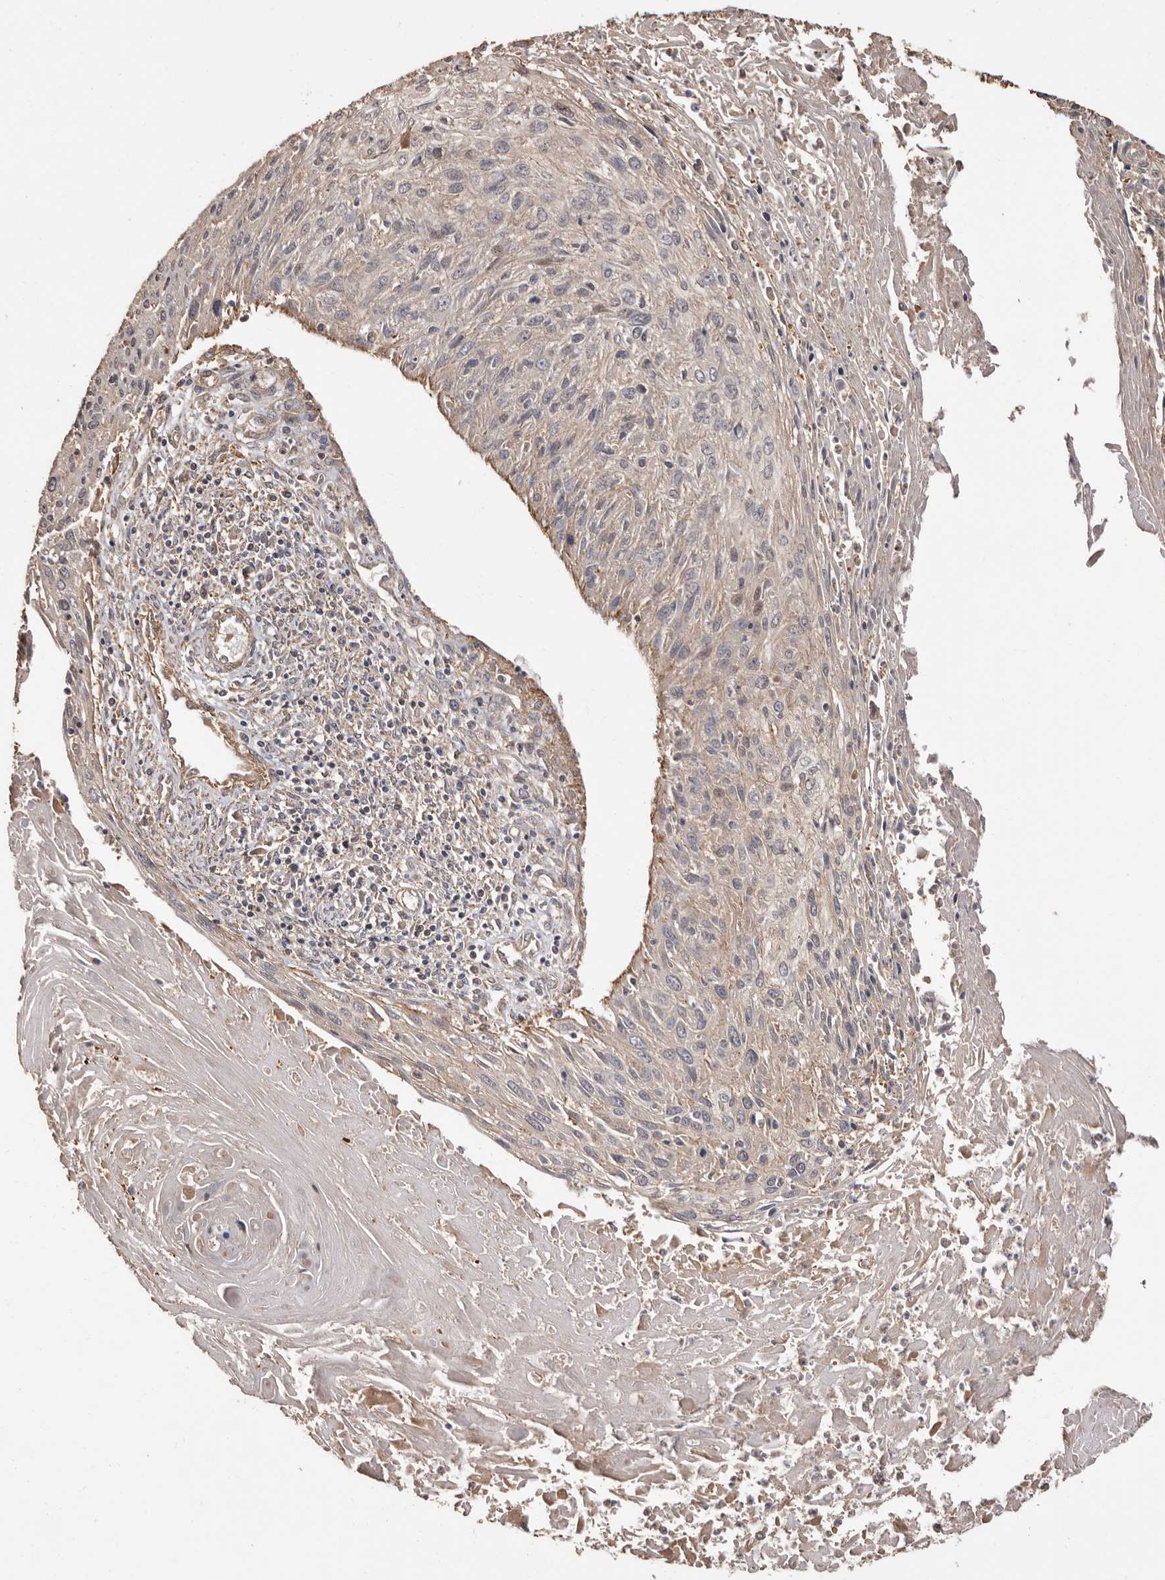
{"staining": {"intensity": "weak", "quantity": "<25%", "location": "cytoplasmic/membranous"}, "tissue": "cervical cancer", "cell_type": "Tumor cells", "image_type": "cancer", "snomed": [{"axis": "morphology", "description": "Squamous cell carcinoma, NOS"}, {"axis": "topography", "description": "Cervix"}], "caption": "Micrograph shows no significant protein positivity in tumor cells of squamous cell carcinoma (cervical).", "gene": "COQ8B", "patient": {"sex": "female", "age": 51}}